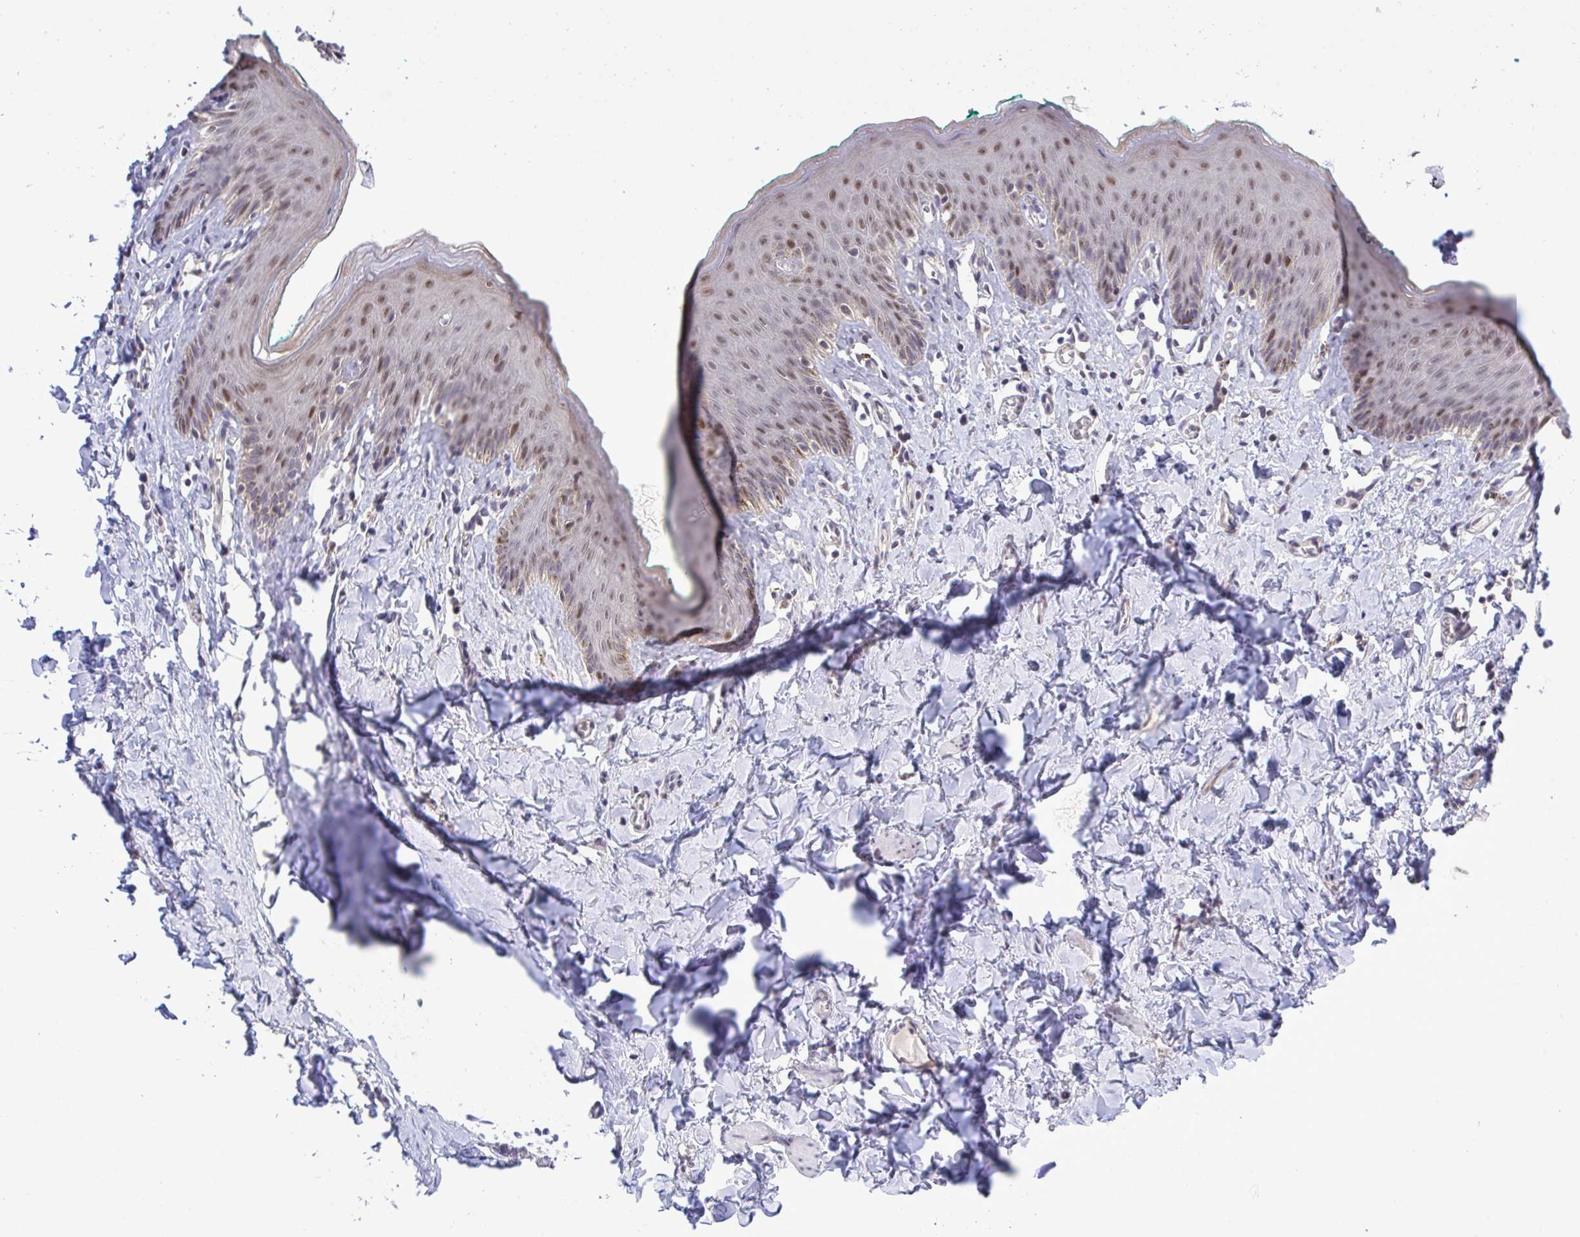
{"staining": {"intensity": "moderate", "quantity": ">75%", "location": "nuclear"}, "tissue": "skin", "cell_type": "Epidermal cells", "image_type": "normal", "snomed": [{"axis": "morphology", "description": "Normal tissue, NOS"}, {"axis": "topography", "description": "Vulva"}, {"axis": "topography", "description": "Peripheral nerve tissue"}], "caption": "Immunohistochemical staining of benign human skin exhibits moderate nuclear protein staining in approximately >75% of epidermal cells. (Stains: DAB (3,3'-diaminobenzidine) in brown, nuclei in blue, Microscopy: brightfield microscopy at high magnification).", "gene": "ZNF444", "patient": {"sex": "female", "age": 66}}